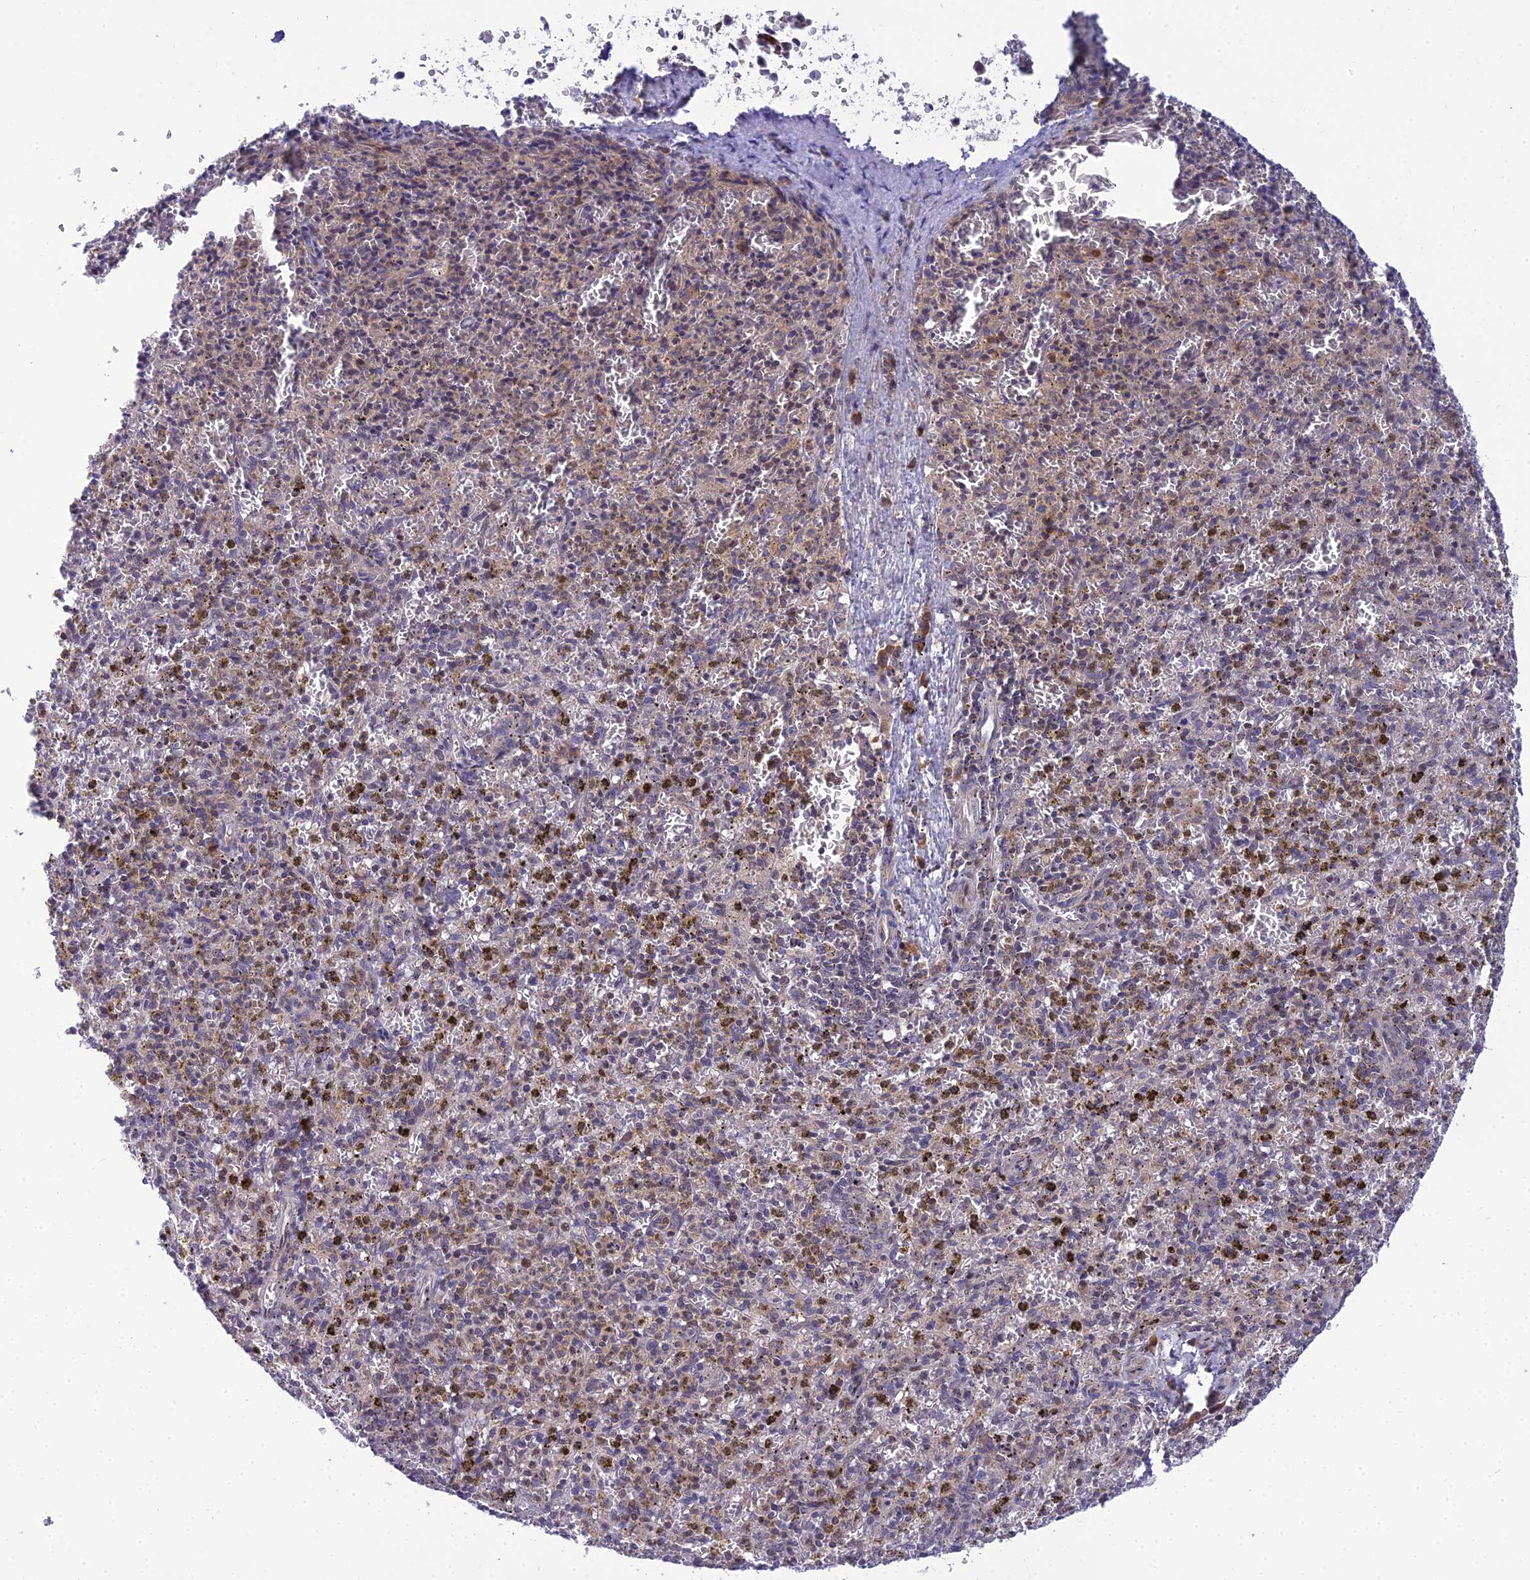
{"staining": {"intensity": "moderate", "quantity": "<25%", "location": "cytoplasmic/membranous"}, "tissue": "spleen", "cell_type": "Cells in red pulp", "image_type": "normal", "snomed": [{"axis": "morphology", "description": "Normal tissue, NOS"}, {"axis": "topography", "description": "Spleen"}], "caption": "Spleen stained with immunohistochemistry displays moderate cytoplasmic/membranous positivity in about <25% of cells in red pulp. (brown staining indicates protein expression, while blue staining denotes nuclei).", "gene": "CLCN7", "patient": {"sex": "male", "age": 72}}